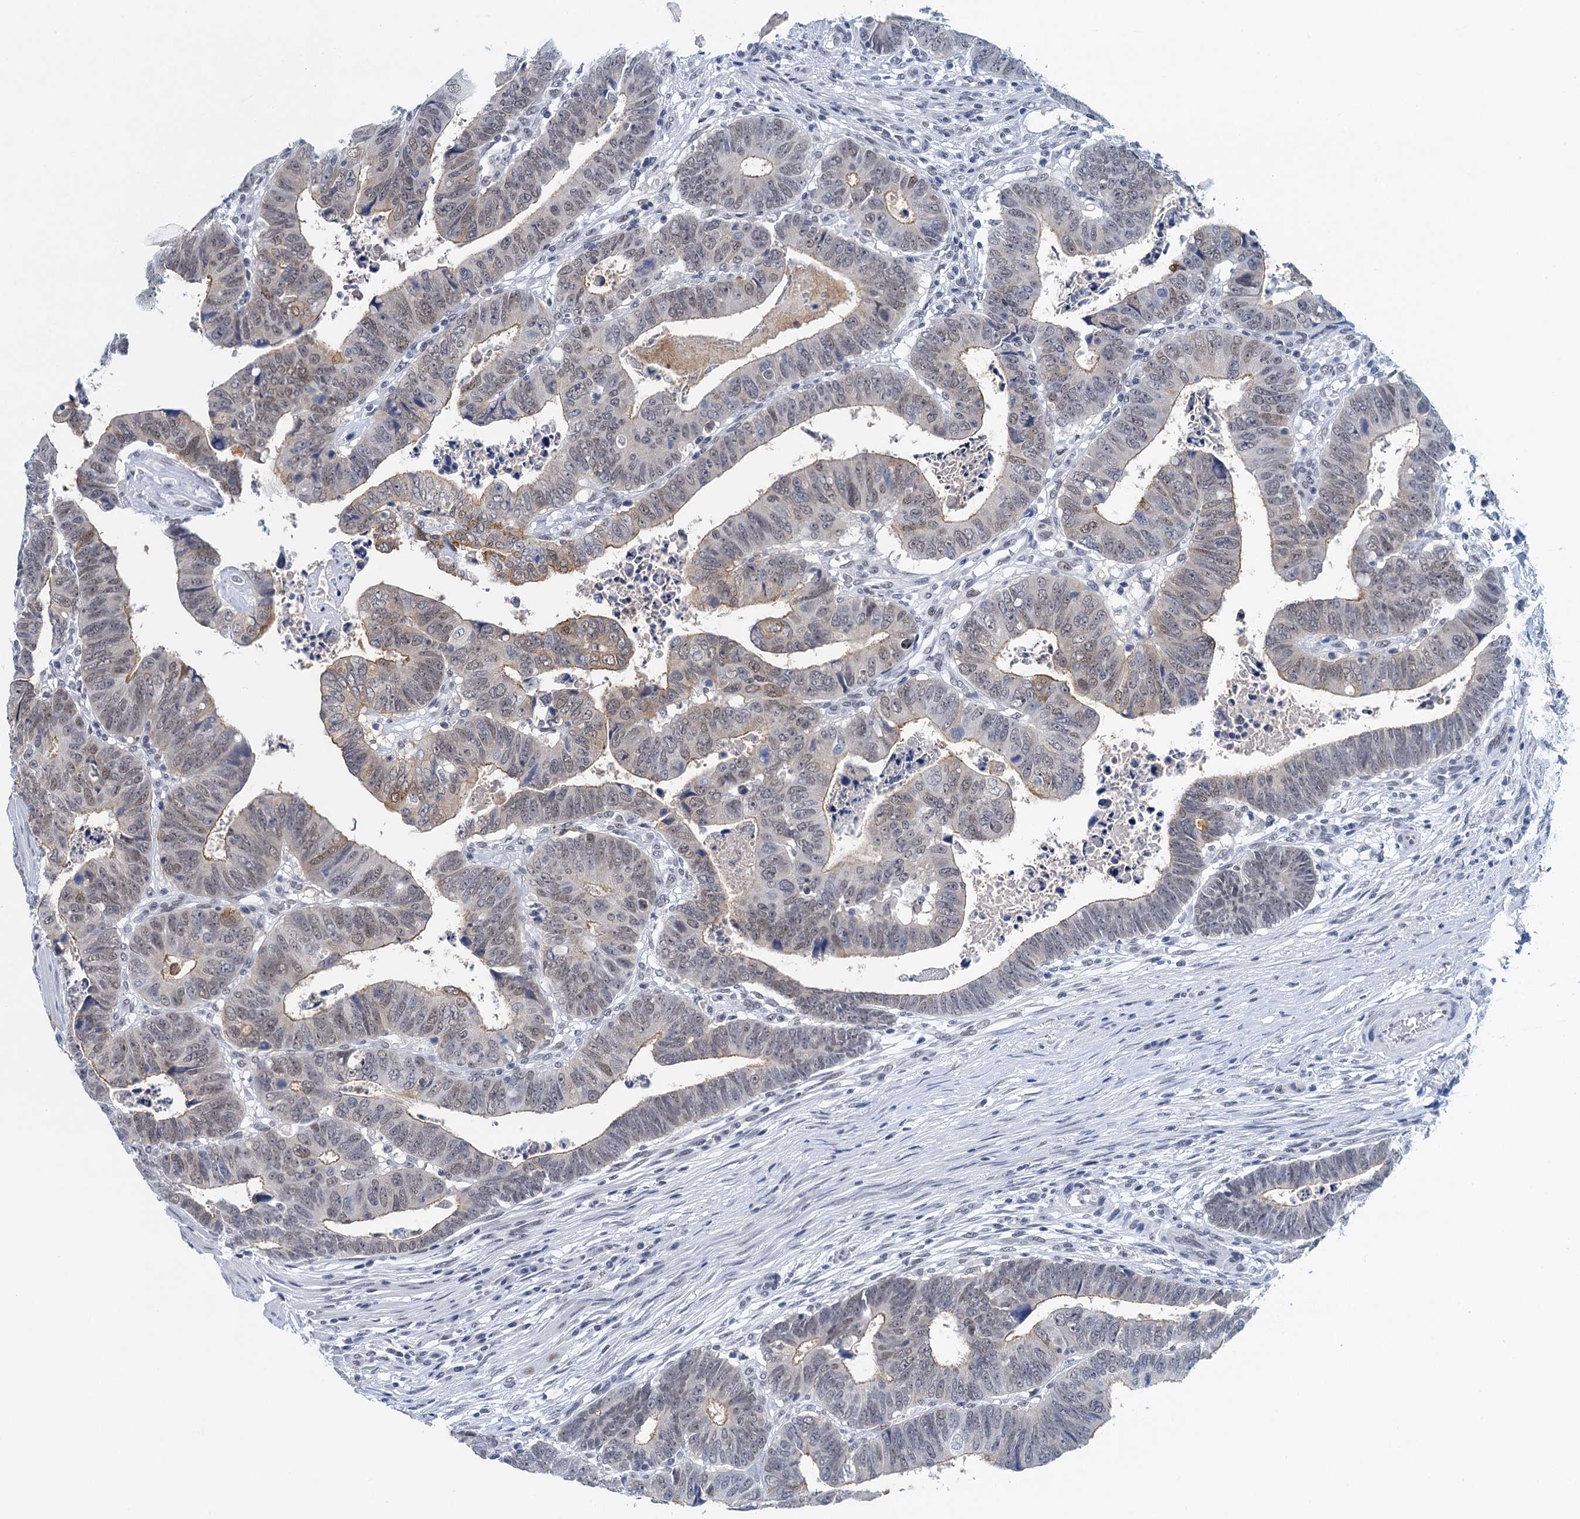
{"staining": {"intensity": "weak", "quantity": "<25%", "location": "cytoplasmic/membranous,nuclear"}, "tissue": "colorectal cancer", "cell_type": "Tumor cells", "image_type": "cancer", "snomed": [{"axis": "morphology", "description": "Normal tissue, NOS"}, {"axis": "morphology", "description": "Adenocarcinoma, NOS"}, {"axis": "topography", "description": "Rectum"}], "caption": "An immunohistochemistry image of colorectal cancer is shown. There is no staining in tumor cells of colorectal cancer.", "gene": "EPS8L1", "patient": {"sex": "female", "age": 65}}